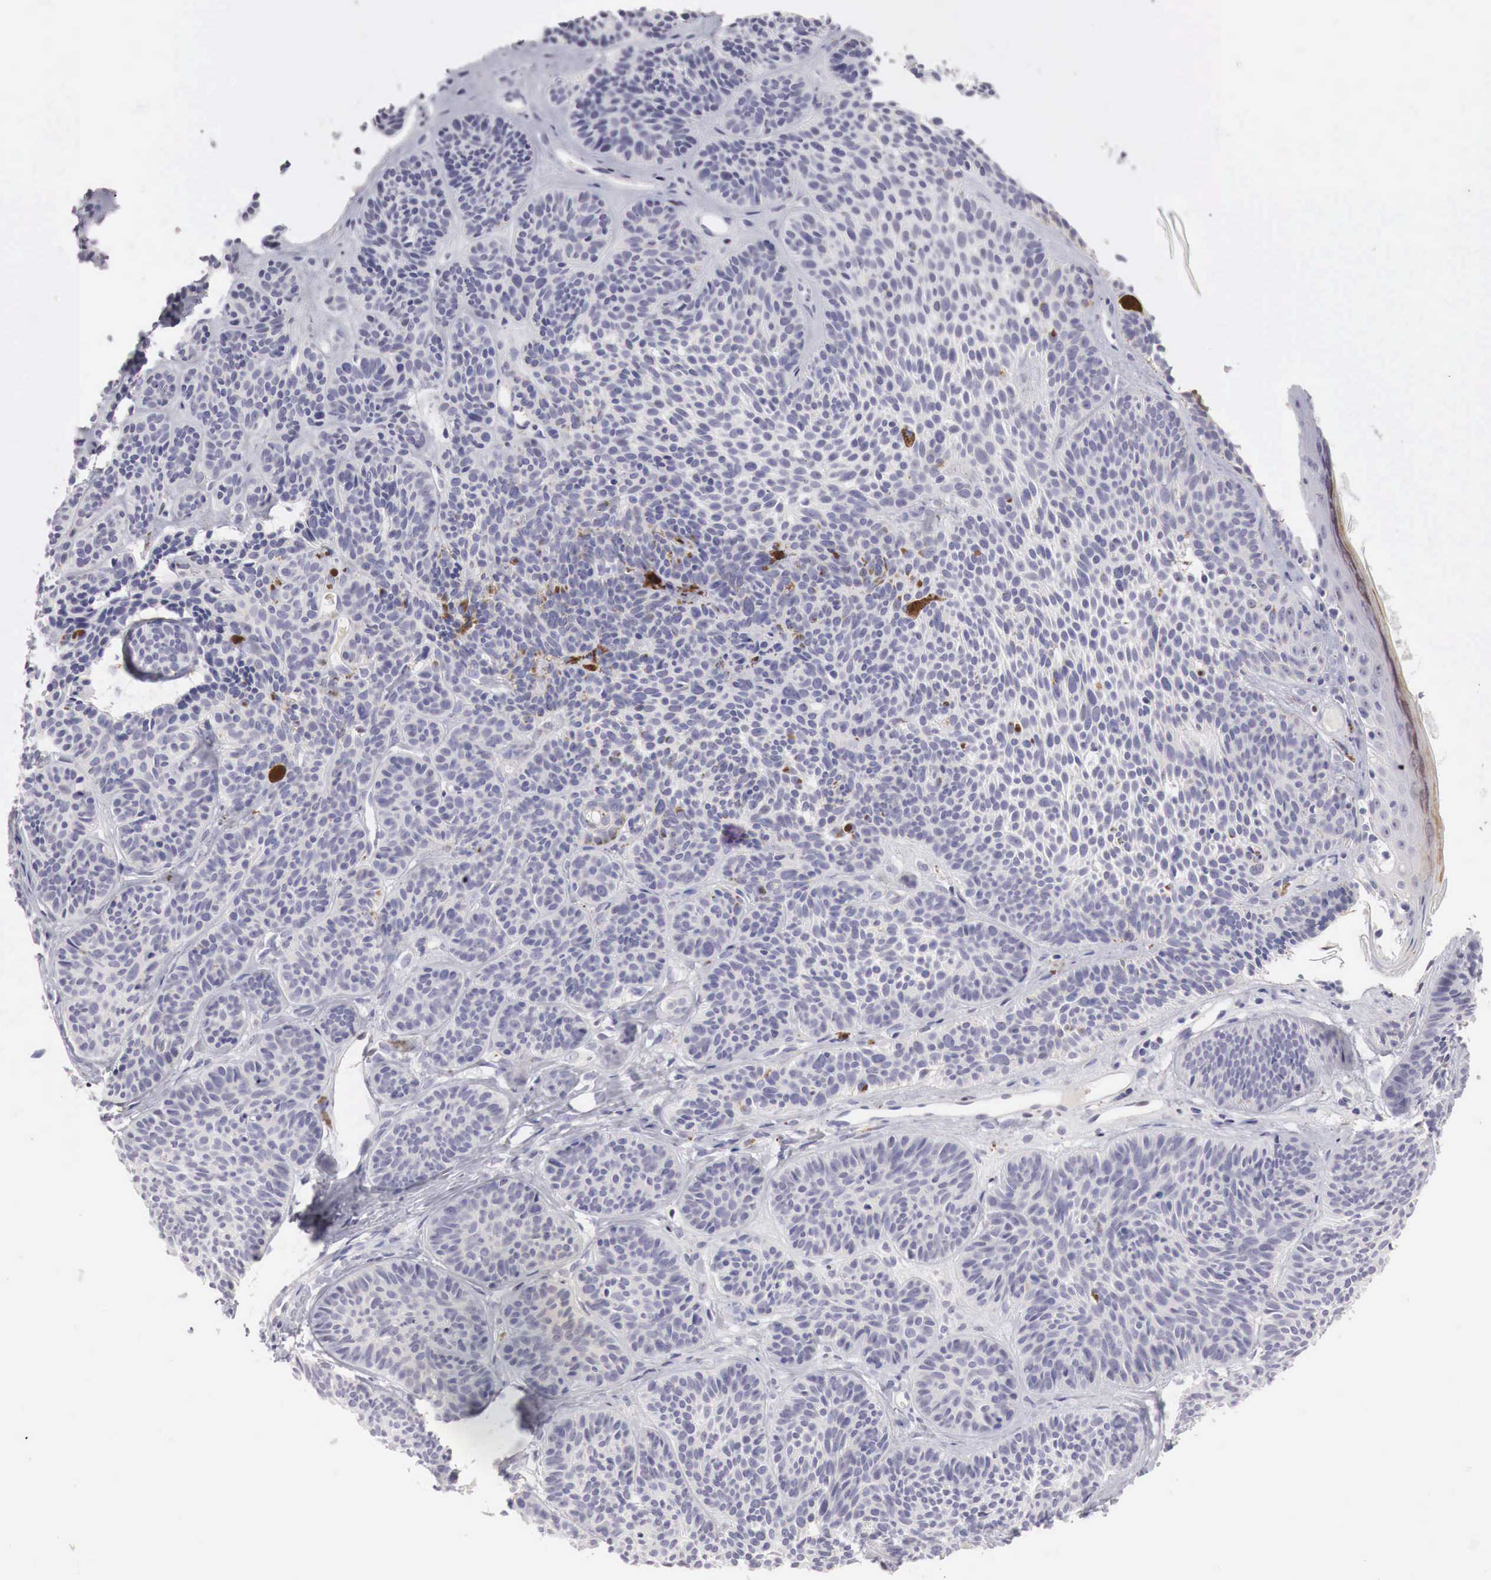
{"staining": {"intensity": "negative", "quantity": "none", "location": "none"}, "tissue": "skin cancer", "cell_type": "Tumor cells", "image_type": "cancer", "snomed": [{"axis": "morphology", "description": "Basal cell carcinoma"}, {"axis": "topography", "description": "Skin"}], "caption": "Protein analysis of skin basal cell carcinoma reveals no significant expression in tumor cells. The staining was performed using DAB to visualize the protein expression in brown, while the nuclei were stained in blue with hematoxylin (Magnification: 20x).", "gene": "GATA1", "patient": {"sex": "female", "age": 62}}